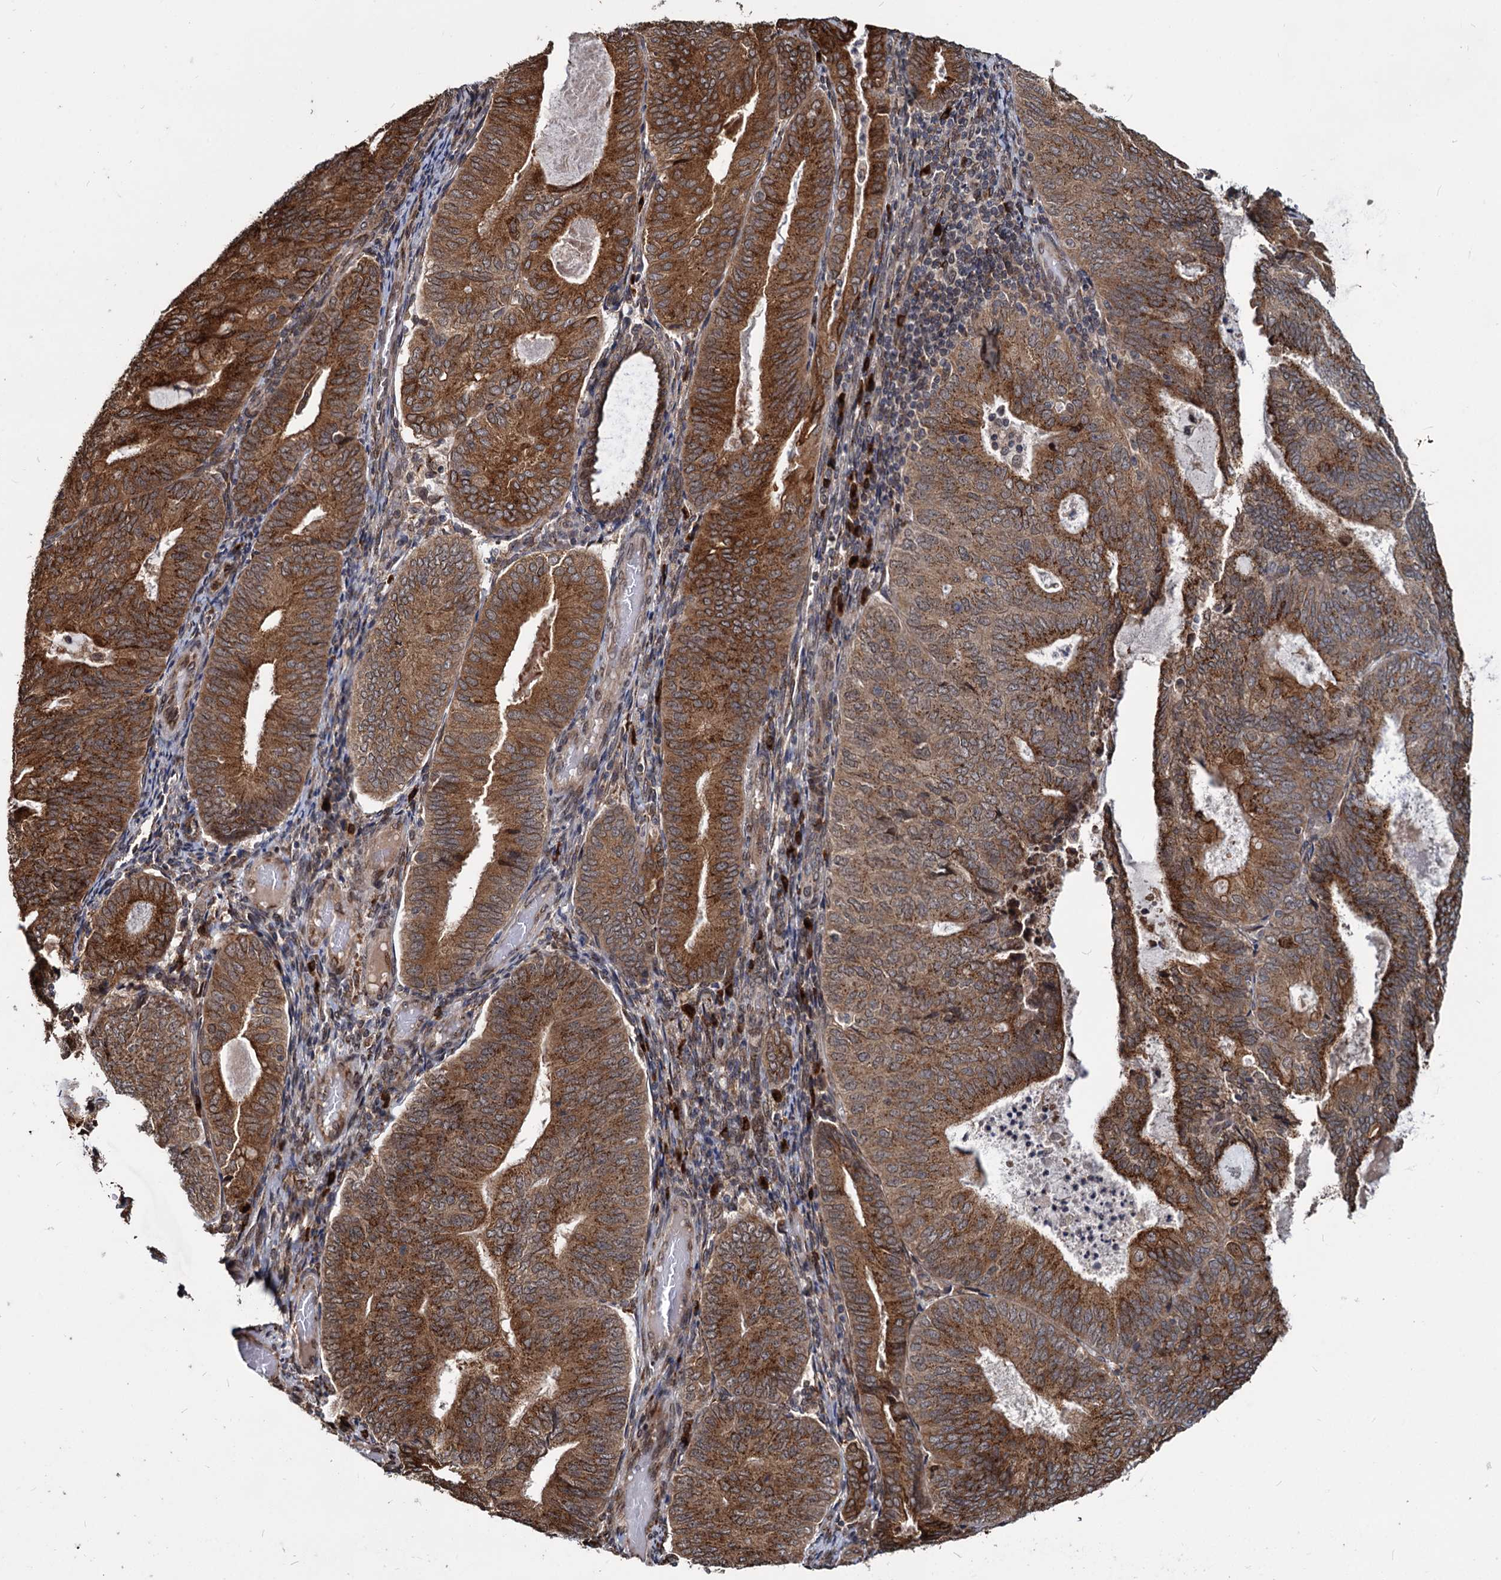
{"staining": {"intensity": "strong", "quantity": ">75%", "location": "cytoplasmic/membranous"}, "tissue": "endometrial cancer", "cell_type": "Tumor cells", "image_type": "cancer", "snomed": [{"axis": "morphology", "description": "Adenocarcinoma, NOS"}, {"axis": "topography", "description": "Endometrium"}], "caption": "IHC staining of endometrial adenocarcinoma, which shows high levels of strong cytoplasmic/membranous staining in approximately >75% of tumor cells indicating strong cytoplasmic/membranous protein positivity. The staining was performed using DAB (brown) for protein detection and nuclei were counterstained in hematoxylin (blue).", "gene": "SAAL1", "patient": {"sex": "female", "age": 81}}